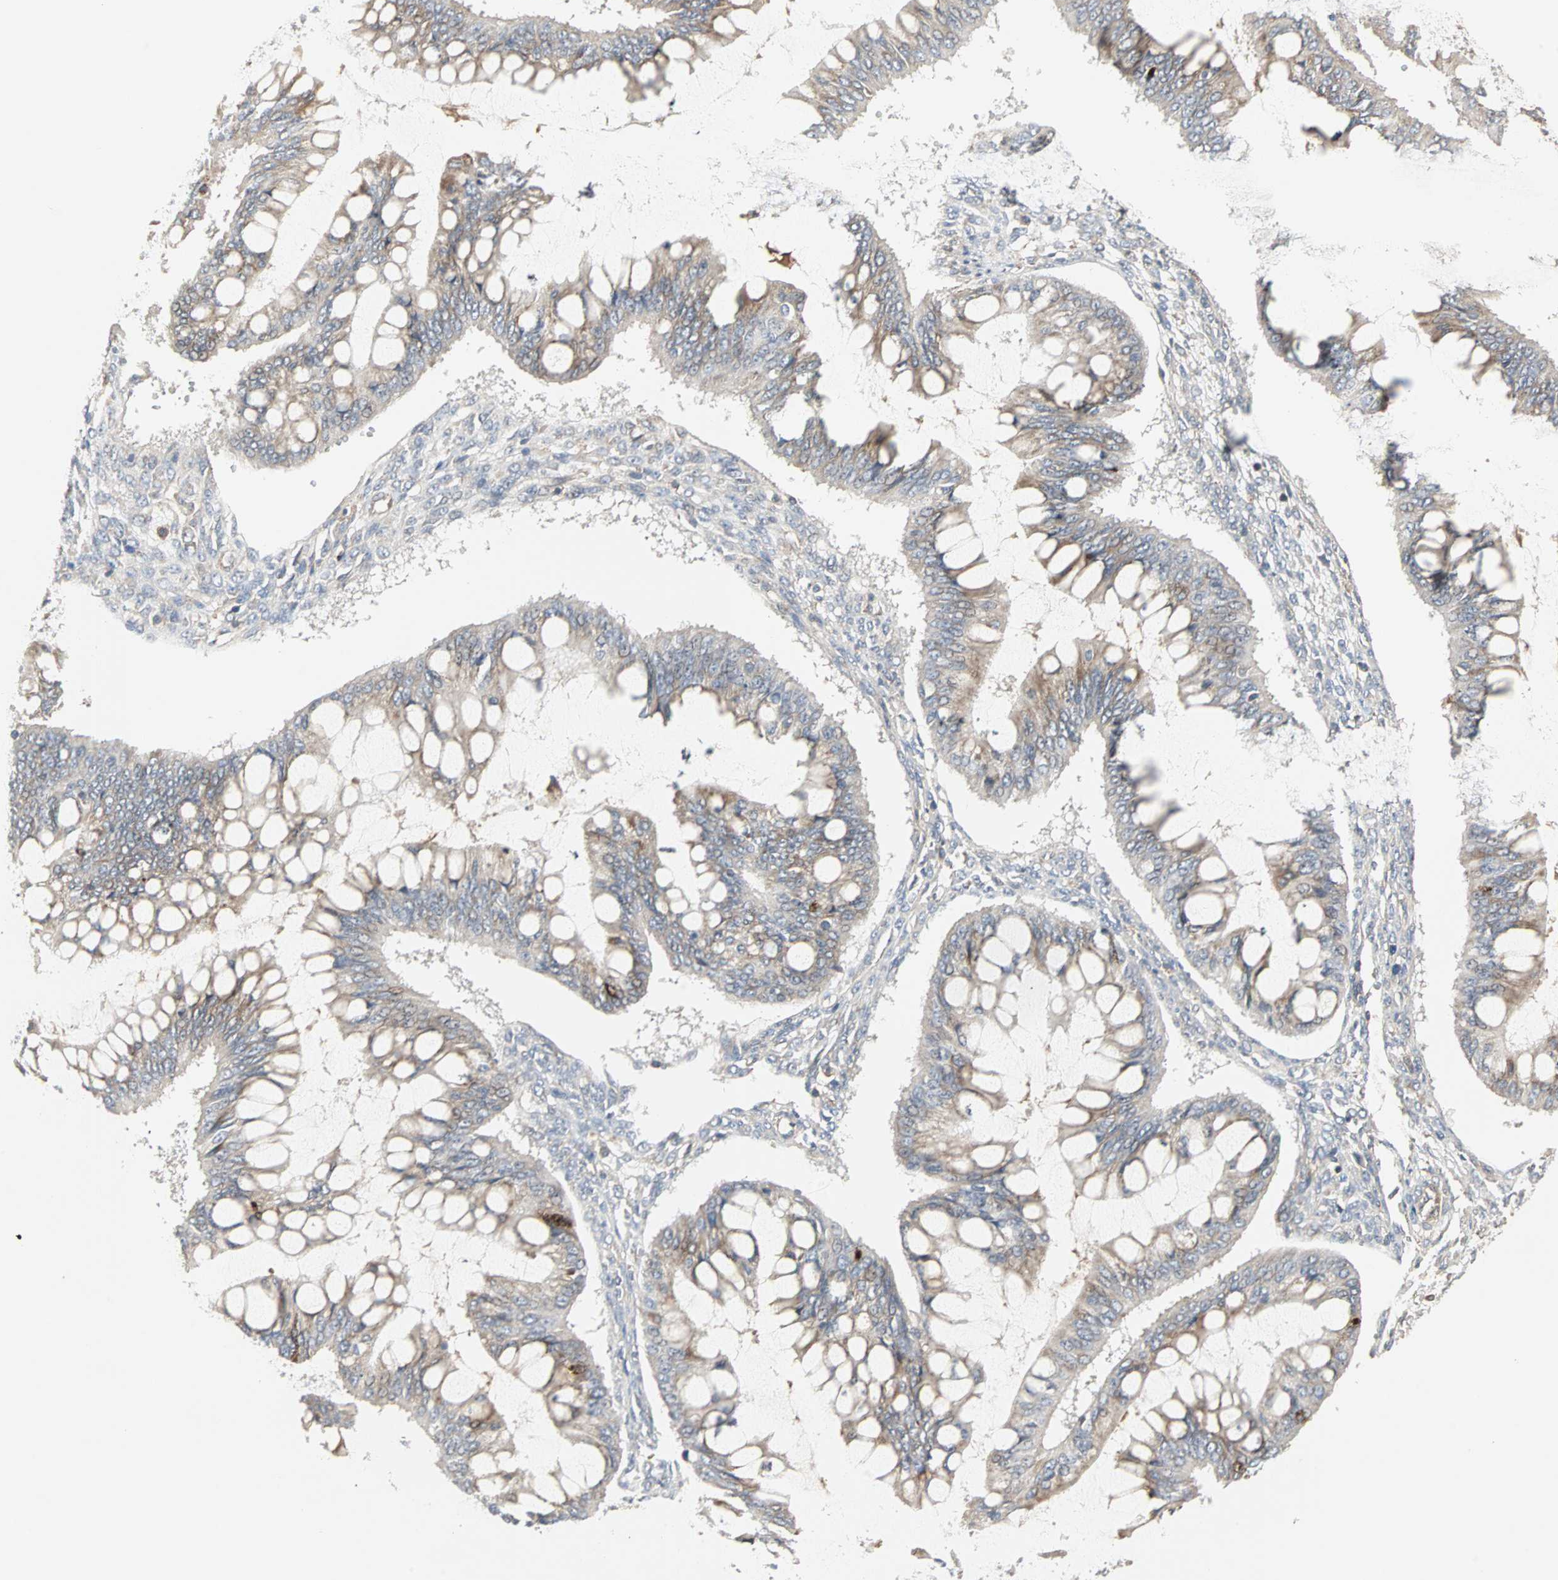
{"staining": {"intensity": "moderate", "quantity": ">75%", "location": "cytoplasmic/membranous"}, "tissue": "ovarian cancer", "cell_type": "Tumor cells", "image_type": "cancer", "snomed": [{"axis": "morphology", "description": "Cystadenocarcinoma, mucinous, NOS"}, {"axis": "topography", "description": "Ovary"}], "caption": "Immunohistochemical staining of ovarian mucinous cystadenocarcinoma shows medium levels of moderate cytoplasmic/membranous positivity in approximately >75% of tumor cells.", "gene": "GNAI2", "patient": {"sex": "female", "age": 73}}